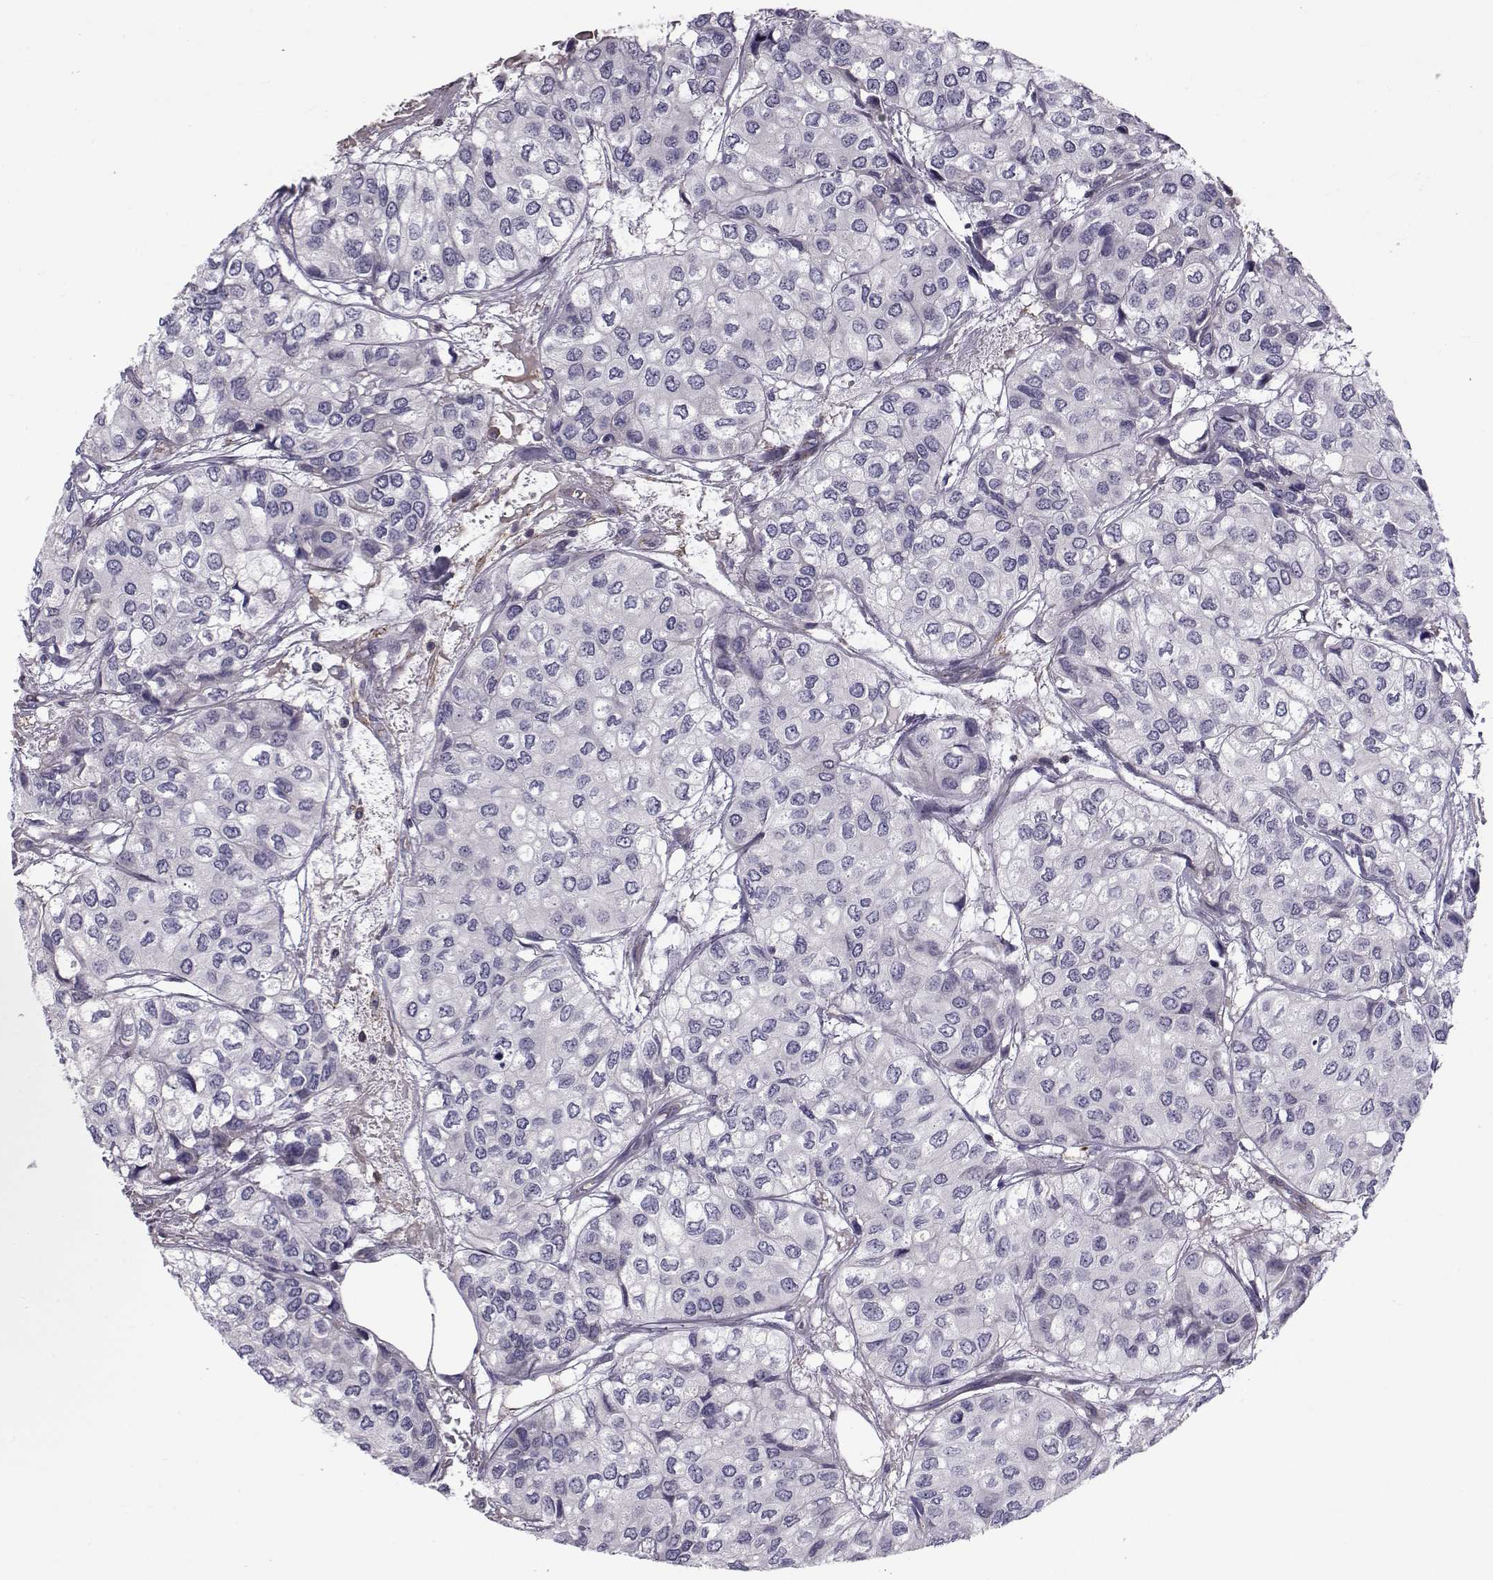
{"staining": {"intensity": "negative", "quantity": "none", "location": "none"}, "tissue": "urothelial cancer", "cell_type": "Tumor cells", "image_type": "cancer", "snomed": [{"axis": "morphology", "description": "Urothelial carcinoma, High grade"}, {"axis": "topography", "description": "Urinary bladder"}], "caption": "Immunohistochemistry histopathology image of neoplastic tissue: urothelial cancer stained with DAB (3,3'-diaminobenzidine) reveals no significant protein staining in tumor cells.", "gene": "LRRC27", "patient": {"sex": "male", "age": 73}}